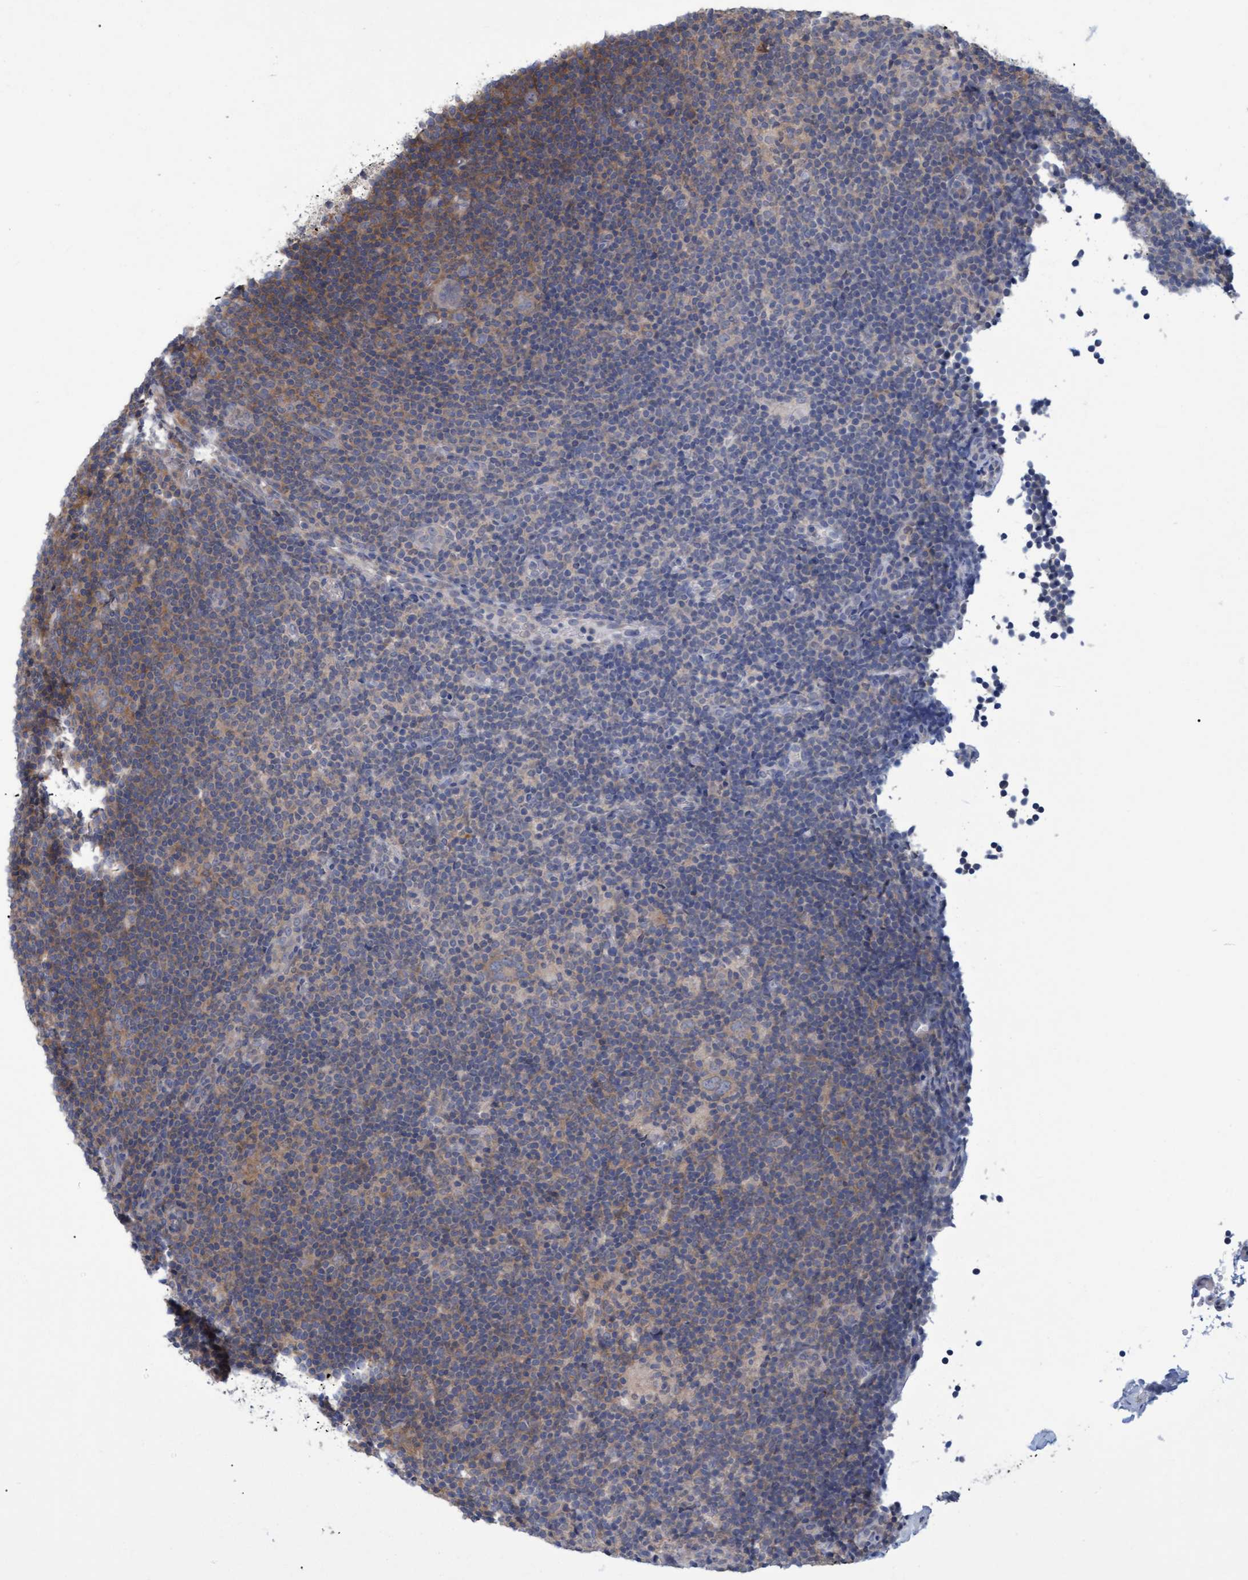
{"staining": {"intensity": "weak", "quantity": "25%-75%", "location": "cytoplasmic/membranous"}, "tissue": "lymphoma", "cell_type": "Tumor cells", "image_type": "cancer", "snomed": [{"axis": "morphology", "description": "Hodgkin's disease, NOS"}, {"axis": "topography", "description": "Lymph node"}], "caption": "Tumor cells demonstrate low levels of weak cytoplasmic/membranous staining in approximately 25%-75% of cells in human Hodgkin's disease. (IHC, brightfield microscopy, high magnification).", "gene": "NAA15", "patient": {"sex": "female", "age": 57}}